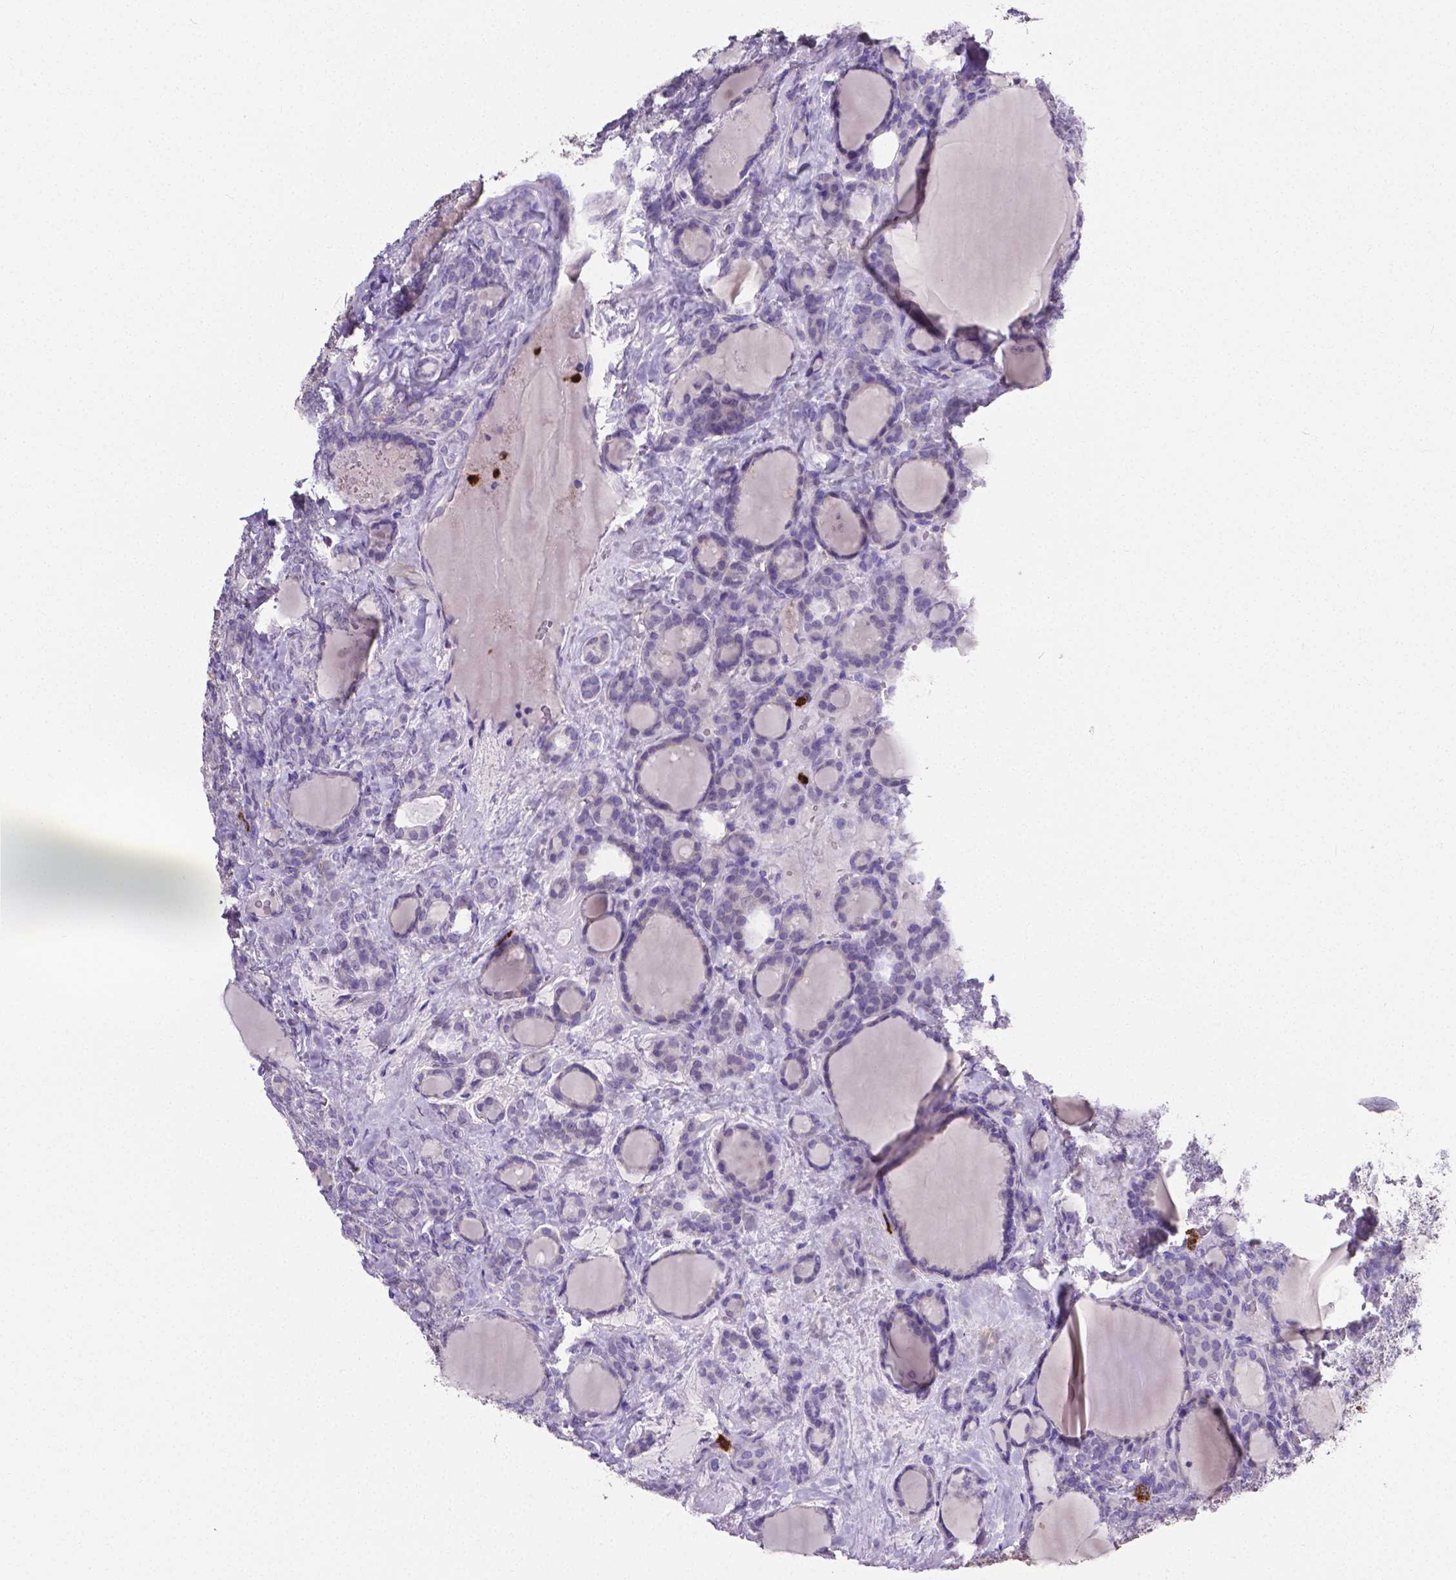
{"staining": {"intensity": "negative", "quantity": "none", "location": "none"}, "tissue": "thyroid cancer", "cell_type": "Tumor cells", "image_type": "cancer", "snomed": [{"axis": "morphology", "description": "Normal tissue, NOS"}, {"axis": "morphology", "description": "Follicular adenoma carcinoma, NOS"}, {"axis": "topography", "description": "Thyroid gland"}], "caption": "Histopathology image shows no protein positivity in tumor cells of thyroid follicular adenoma carcinoma tissue.", "gene": "MMP9", "patient": {"sex": "female", "age": 31}}